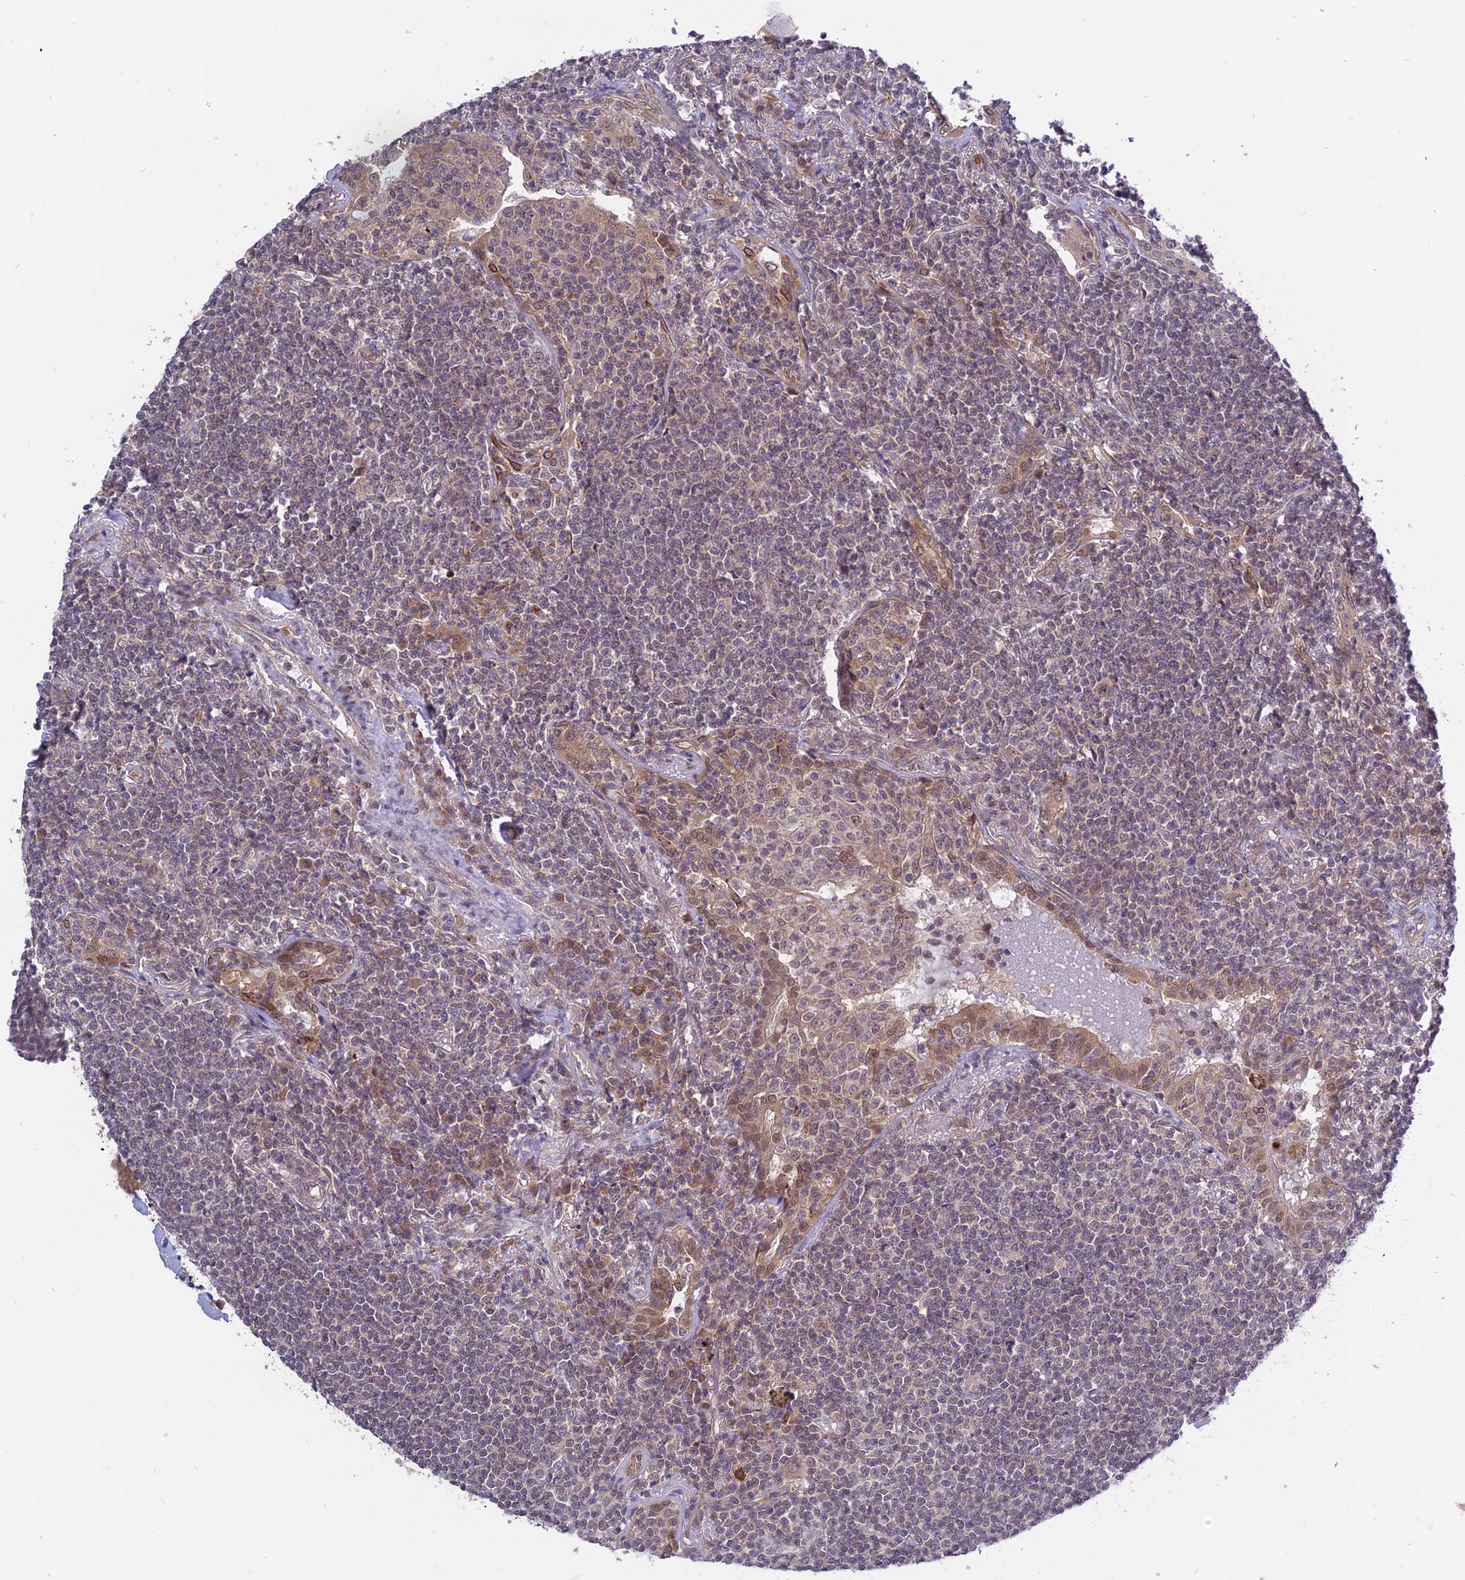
{"staining": {"intensity": "weak", "quantity": "<25%", "location": "cytoplasmic/membranous"}, "tissue": "lymphoma", "cell_type": "Tumor cells", "image_type": "cancer", "snomed": [{"axis": "morphology", "description": "Malignant lymphoma, non-Hodgkin's type, Low grade"}, {"axis": "topography", "description": "Lung"}], "caption": "Tumor cells are negative for brown protein staining in low-grade malignant lymphoma, non-Hodgkin's type.", "gene": "SKIC8", "patient": {"sex": "female", "age": 71}}